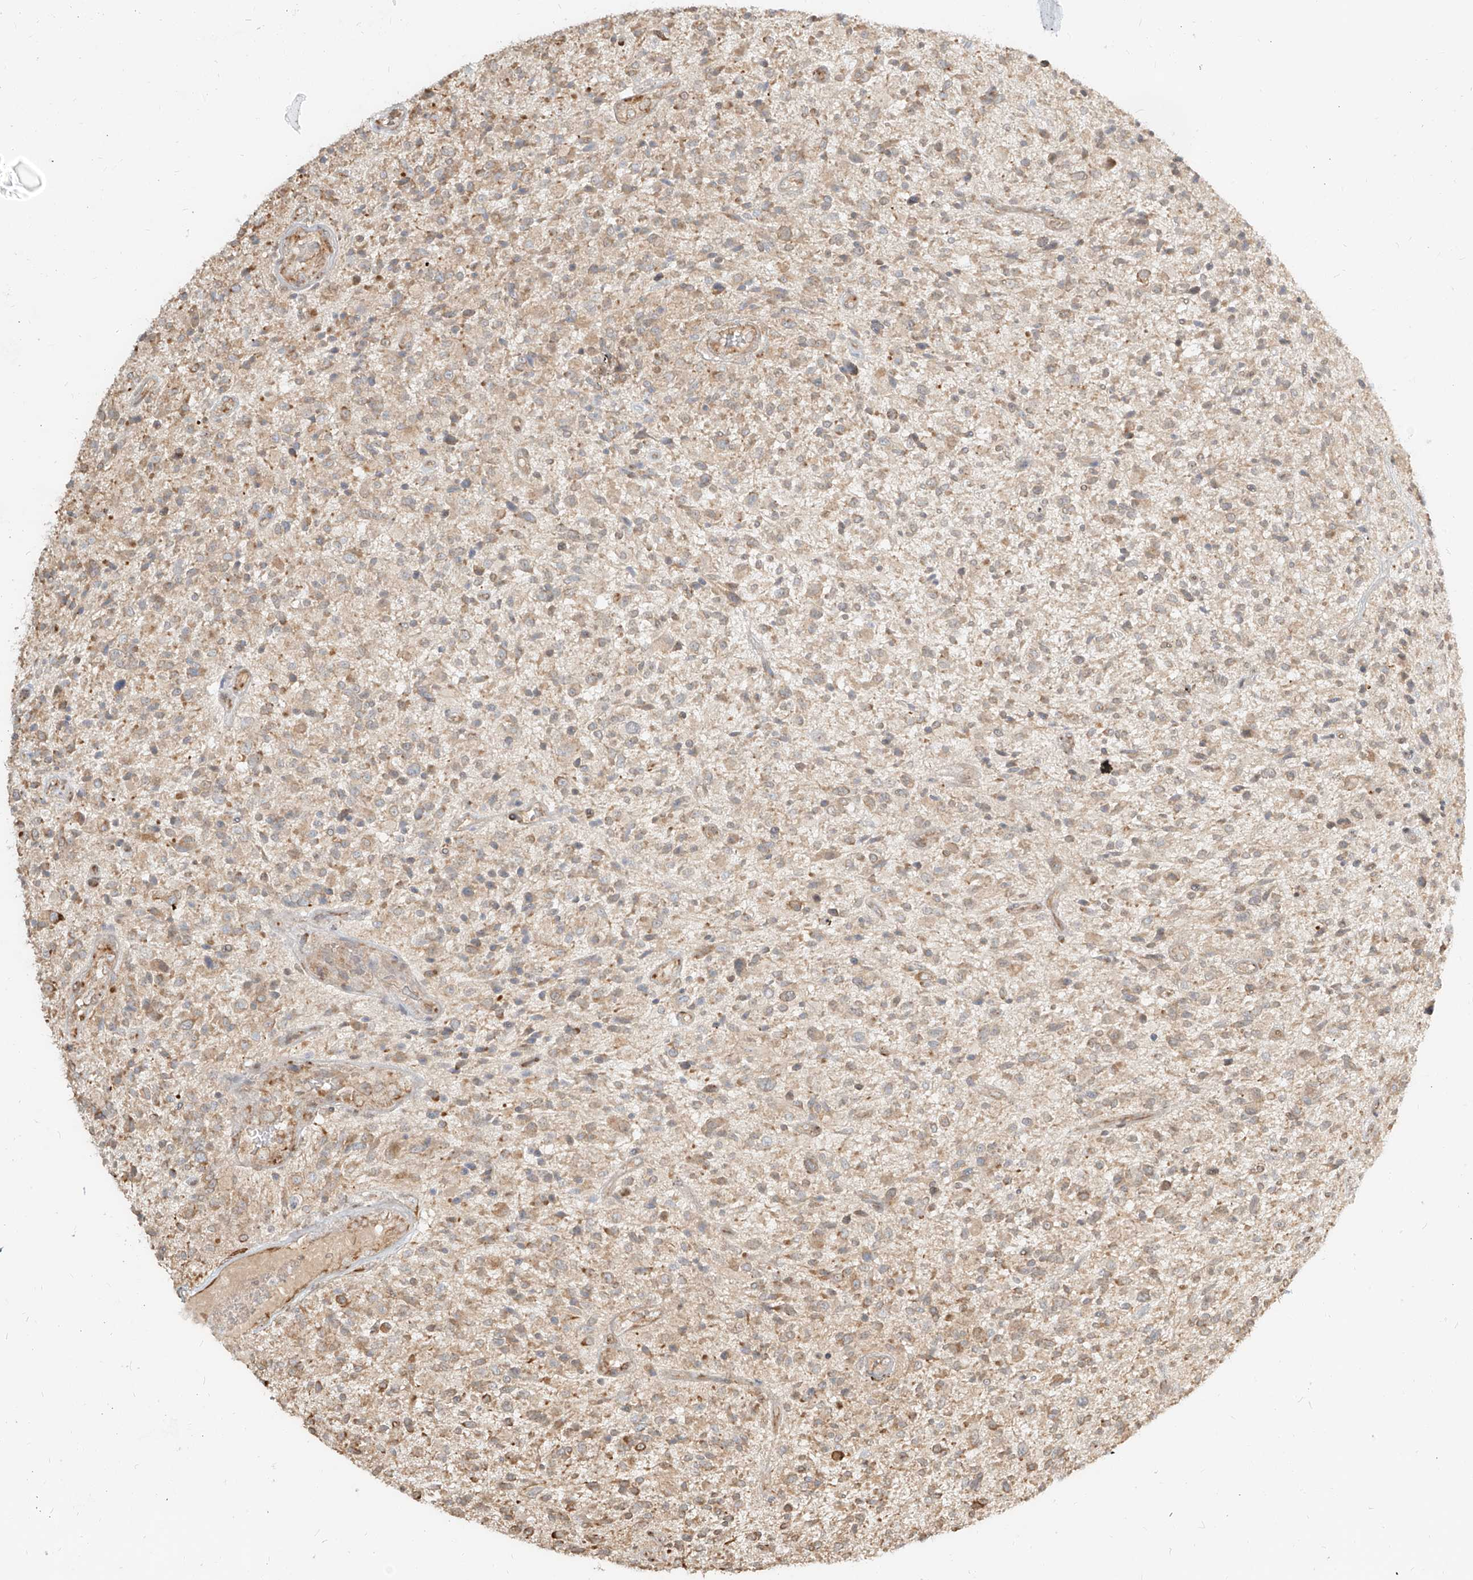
{"staining": {"intensity": "weak", "quantity": "25%-75%", "location": "cytoplasmic/membranous"}, "tissue": "glioma", "cell_type": "Tumor cells", "image_type": "cancer", "snomed": [{"axis": "morphology", "description": "Glioma, malignant, High grade"}, {"axis": "topography", "description": "Brain"}], "caption": "Malignant glioma (high-grade) stained with a protein marker displays weak staining in tumor cells.", "gene": "UBE2K", "patient": {"sex": "male", "age": 47}}